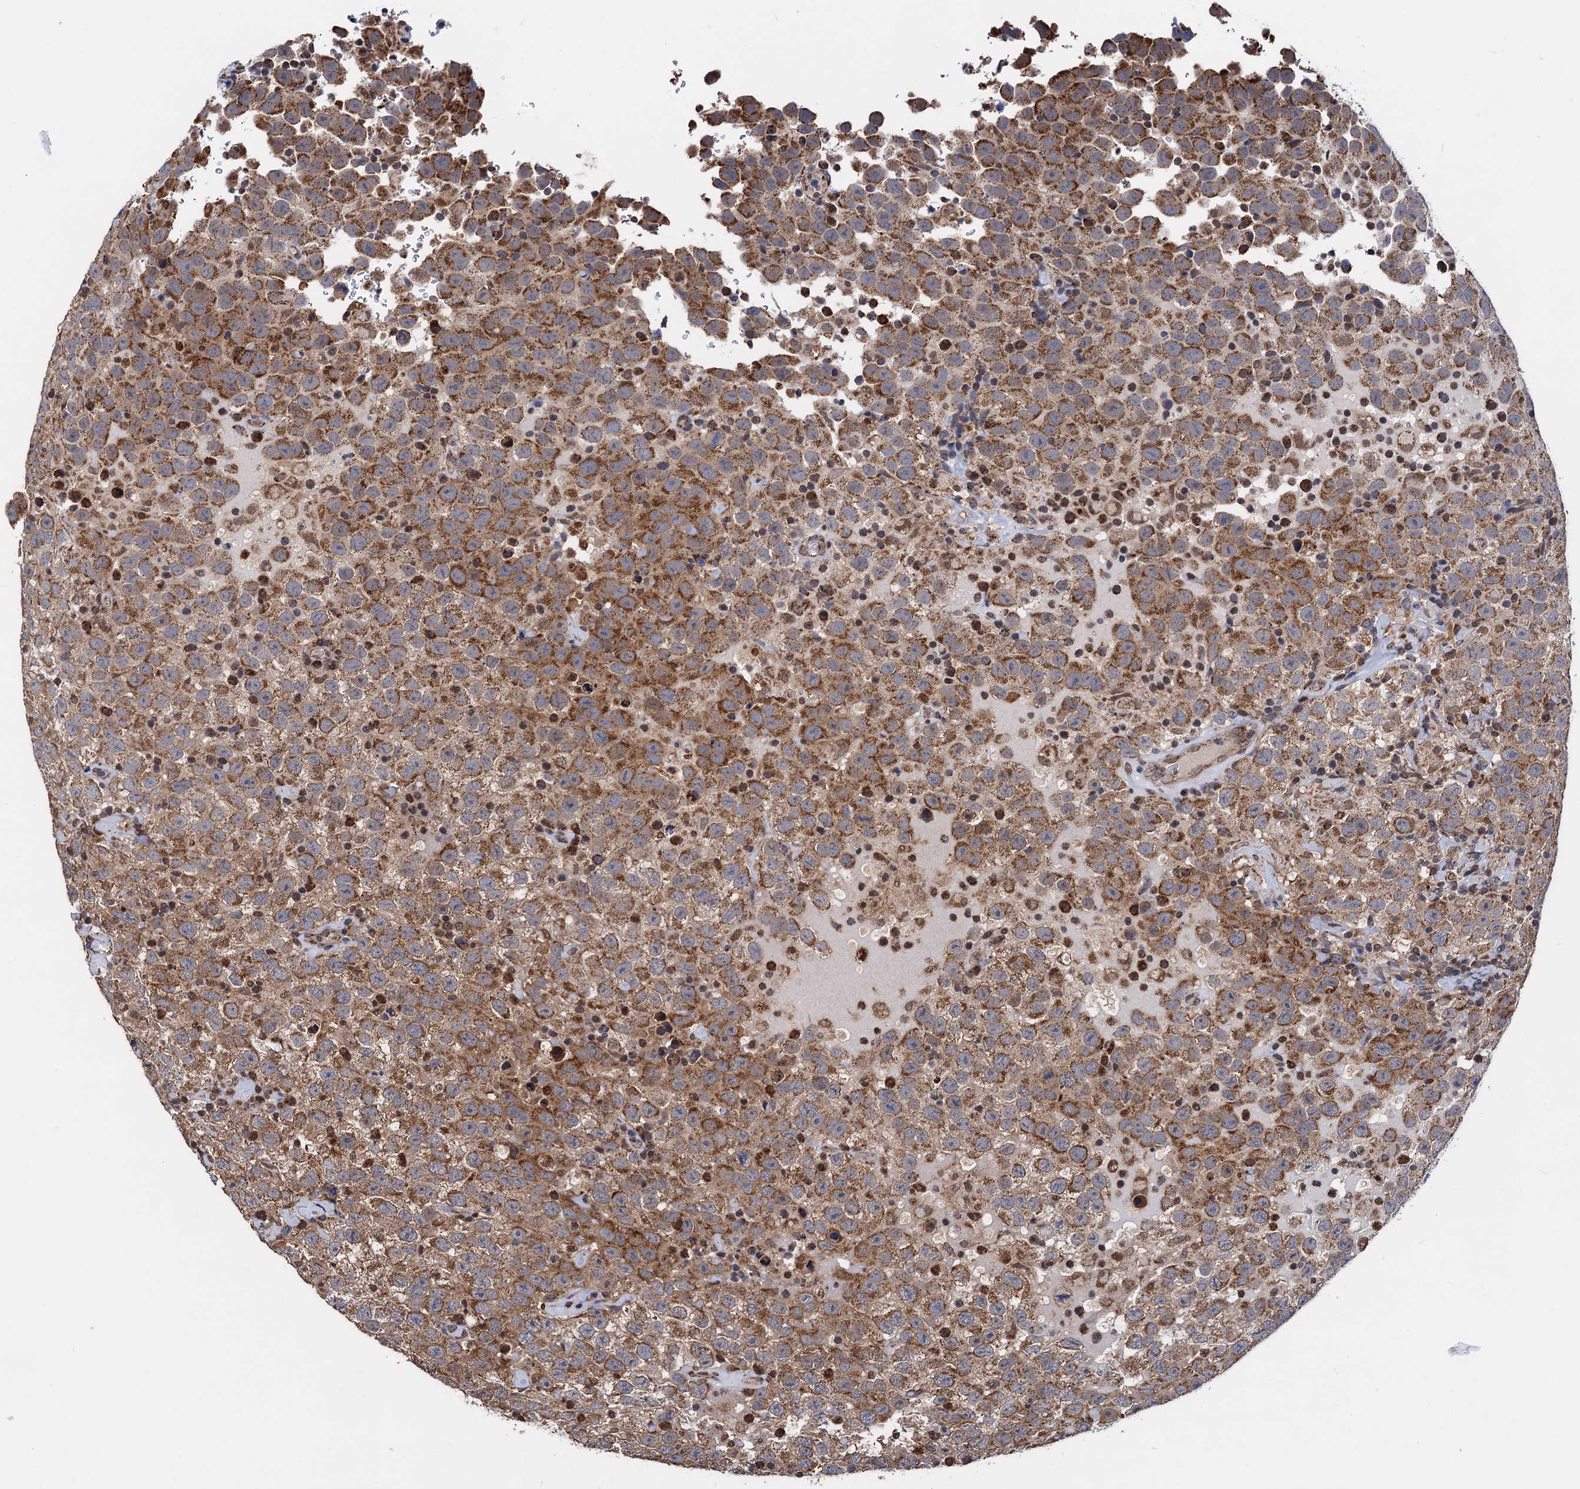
{"staining": {"intensity": "moderate", "quantity": ">75%", "location": "cytoplasmic/membranous"}, "tissue": "testis cancer", "cell_type": "Tumor cells", "image_type": "cancer", "snomed": [{"axis": "morphology", "description": "Seminoma, NOS"}, {"axis": "topography", "description": "Testis"}], "caption": "This is an image of IHC staining of testis cancer (seminoma), which shows moderate expression in the cytoplasmic/membranous of tumor cells.", "gene": "PTCD3", "patient": {"sex": "male", "age": 41}}